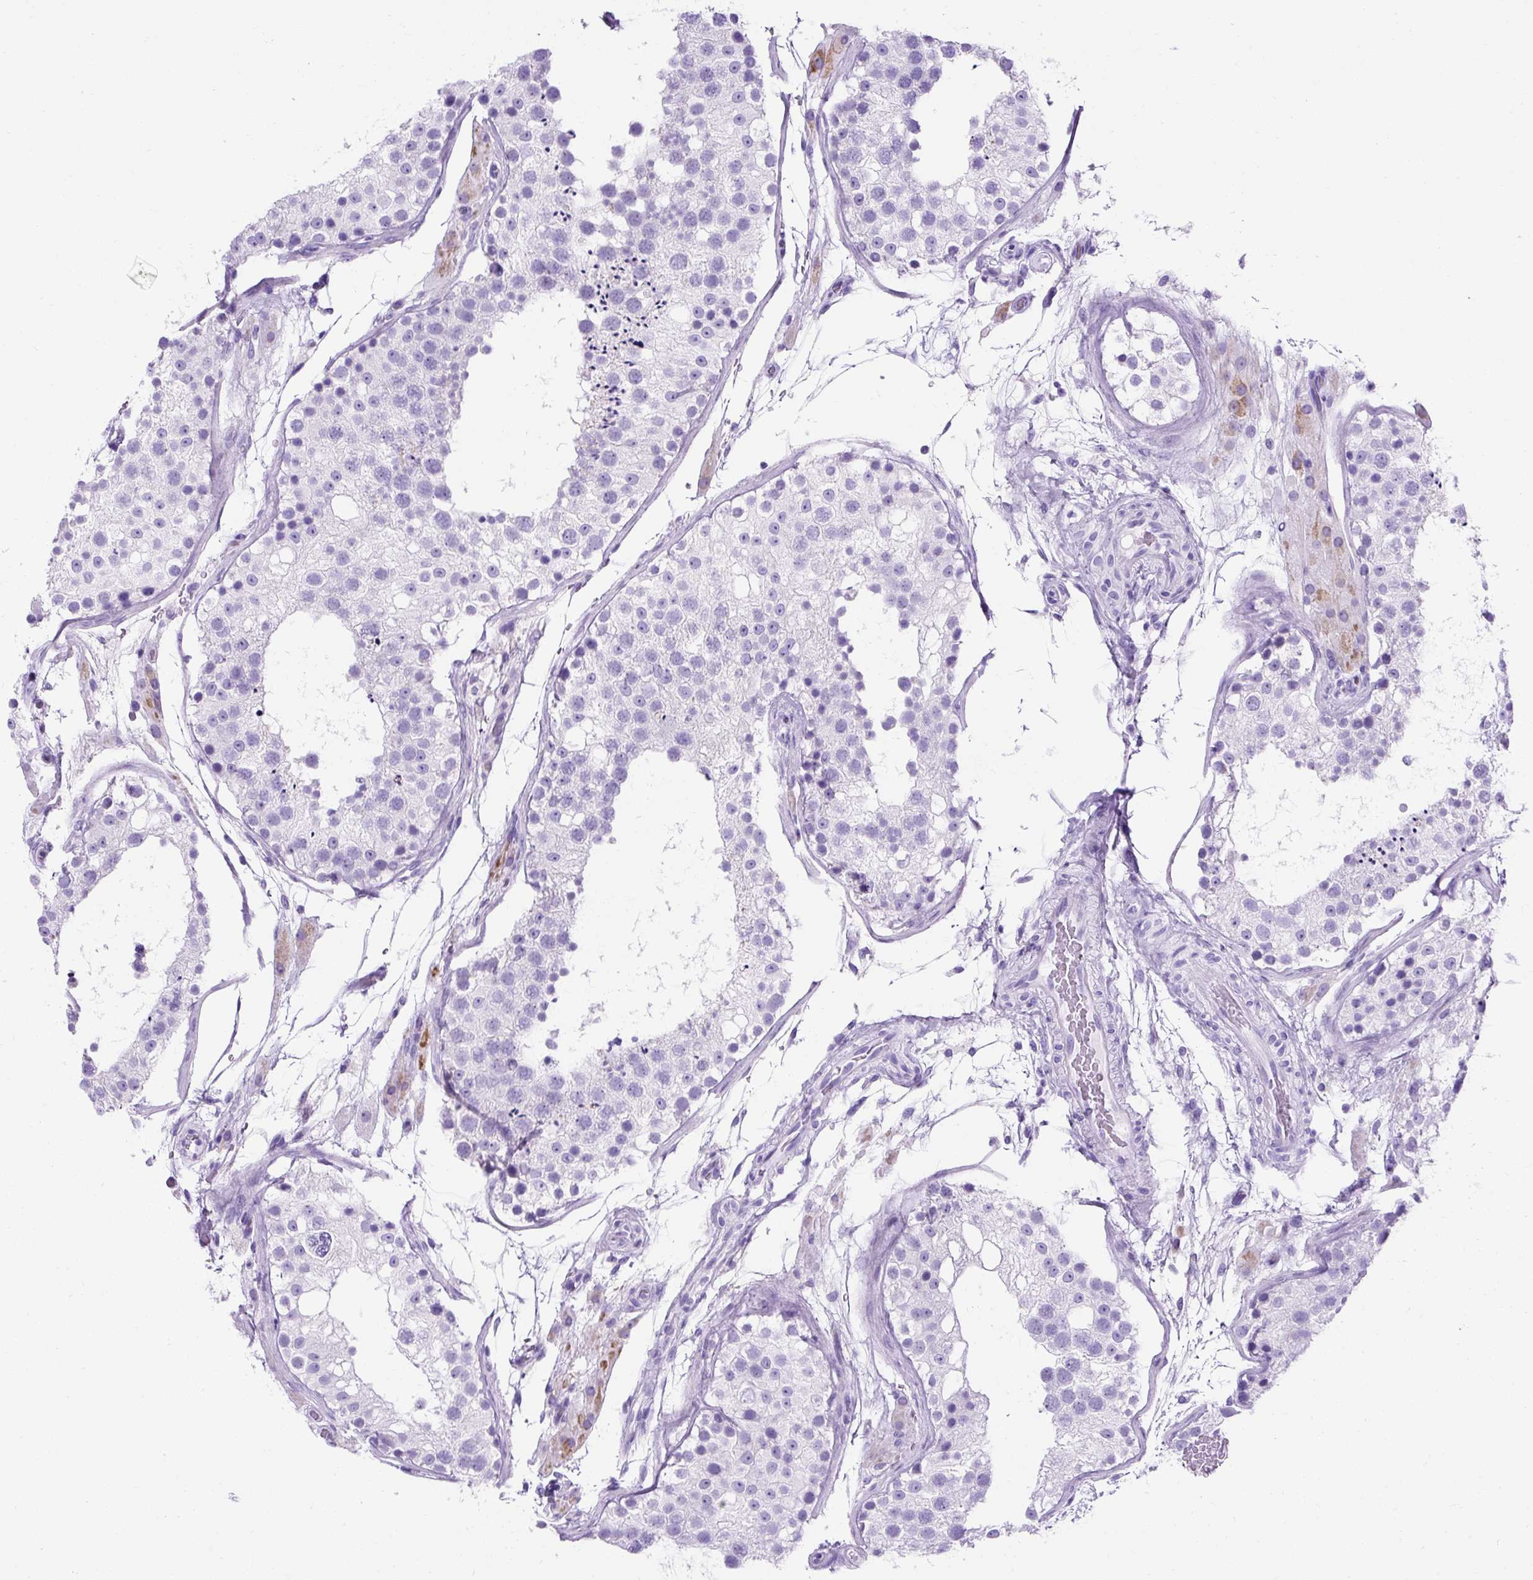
{"staining": {"intensity": "negative", "quantity": "none", "location": "none"}, "tissue": "testis", "cell_type": "Cells in seminiferous ducts", "image_type": "normal", "snomed": [{"axis": "morphology", "description": "Normal tissue, NOS"}, {"axis": "topography", "description": "Testis"}], "caption": "A photomicrograph of testis stained for a protein reveals no brown staining in cells in seminiferous ducts.", "gene": "KRT12", "patient": {"sex": "male", "age": 26}}